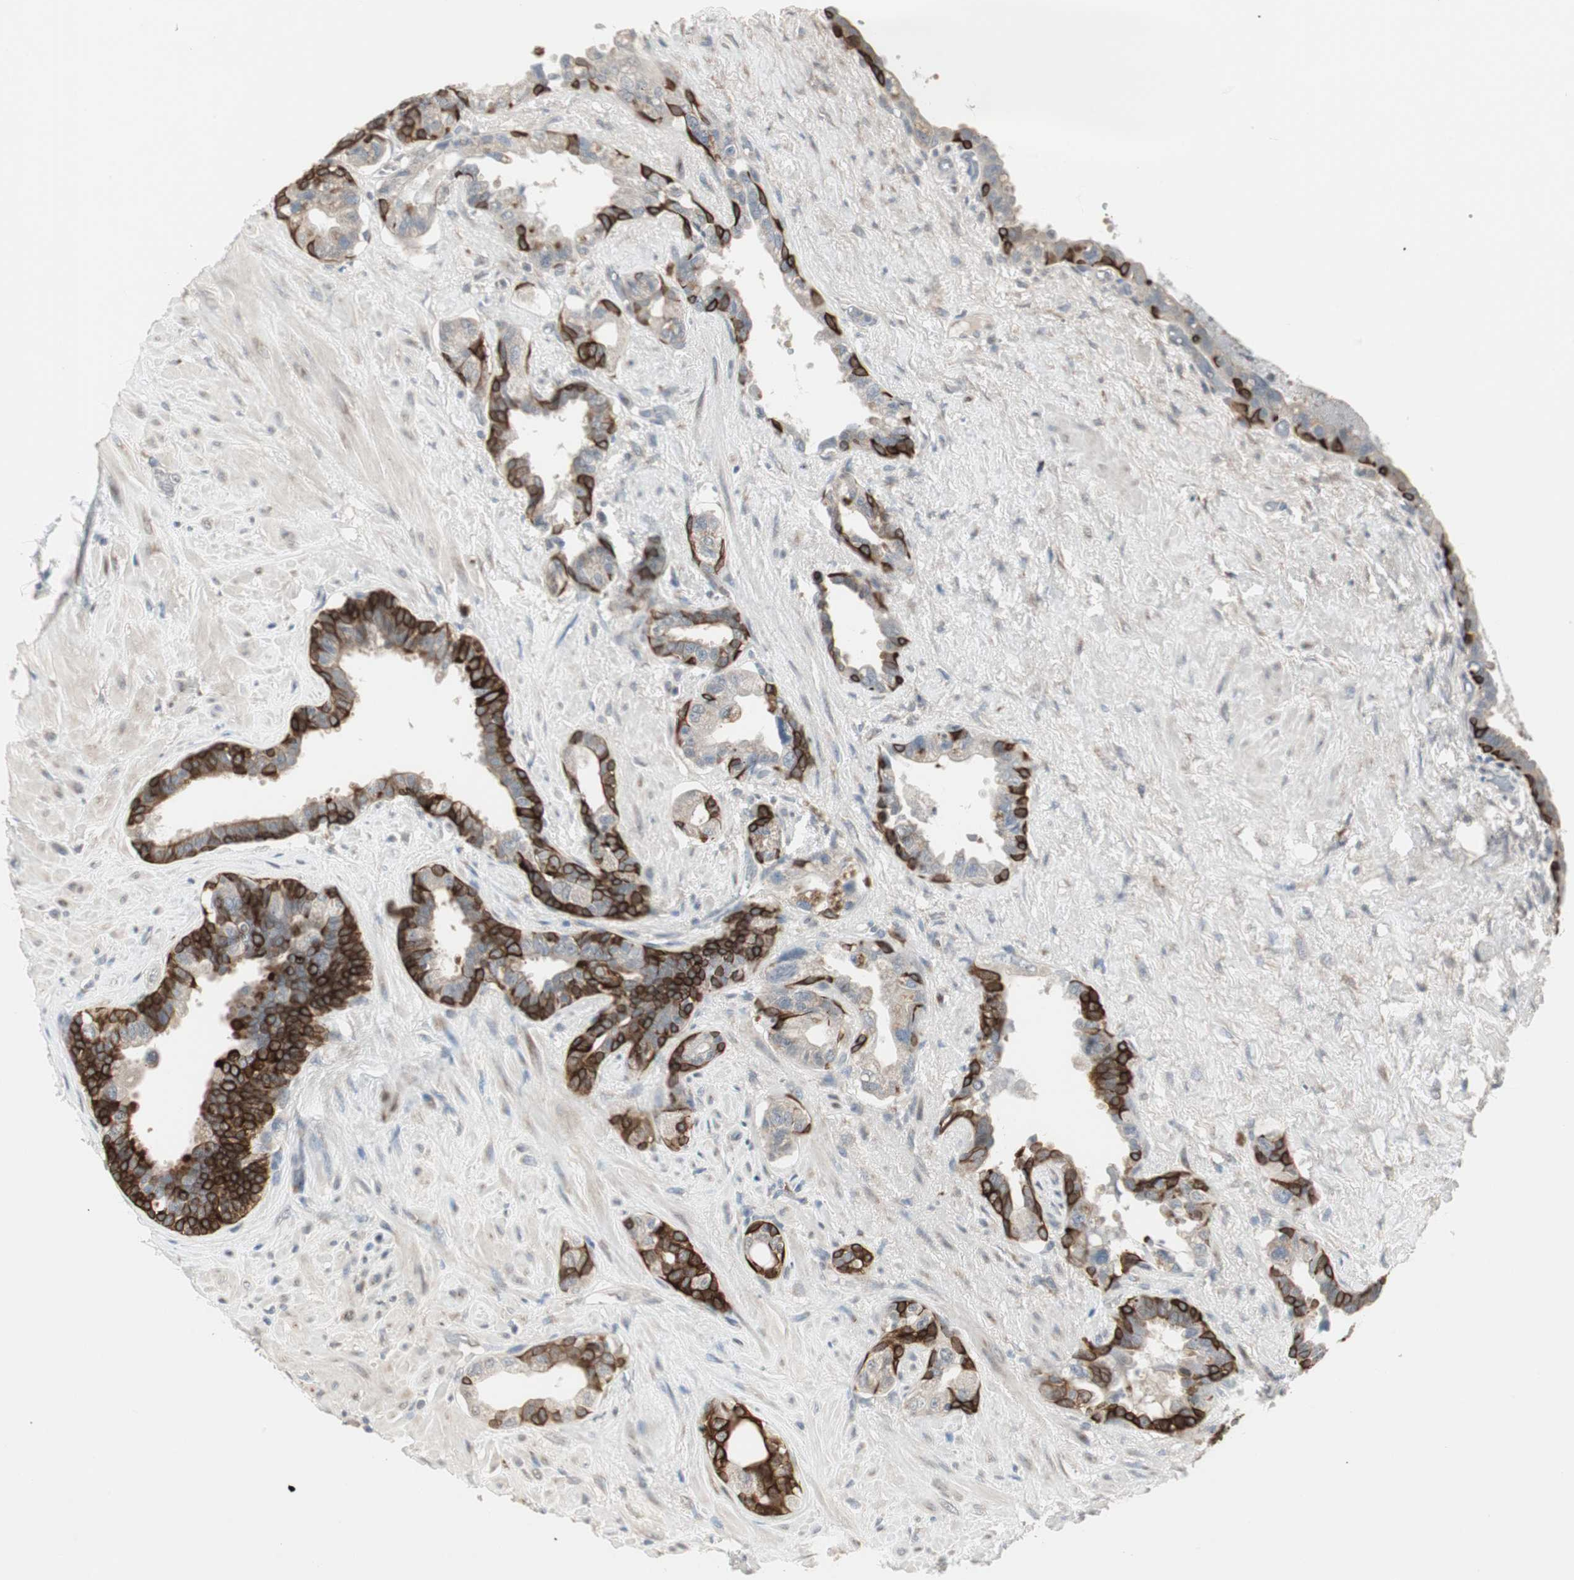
{"staining": {"intensity": "strong", "quantity": "25%-75%", "location": "cytoplasmic/membranous"}, "tissue": "seminal vesicle", "cell_type": "Glandular cells", "image_type": "normal", "snomed": [{"axis": "morphology", "description": "Normal tissue, NOS"}, {"axis": "topography", "description": "Seminal veicle"}], "caption": "A high-resolution micrograph shows immunohistochemistry (IHC) staining of normal seminal vesicle, which exhibits strong cytoplasmic/membranous positivity in approximately 25%-75% of glandular cells. Nuclei are stained in blue.", "gene": "ZFP36", "patient": {"sex": "male", "age": 61}}